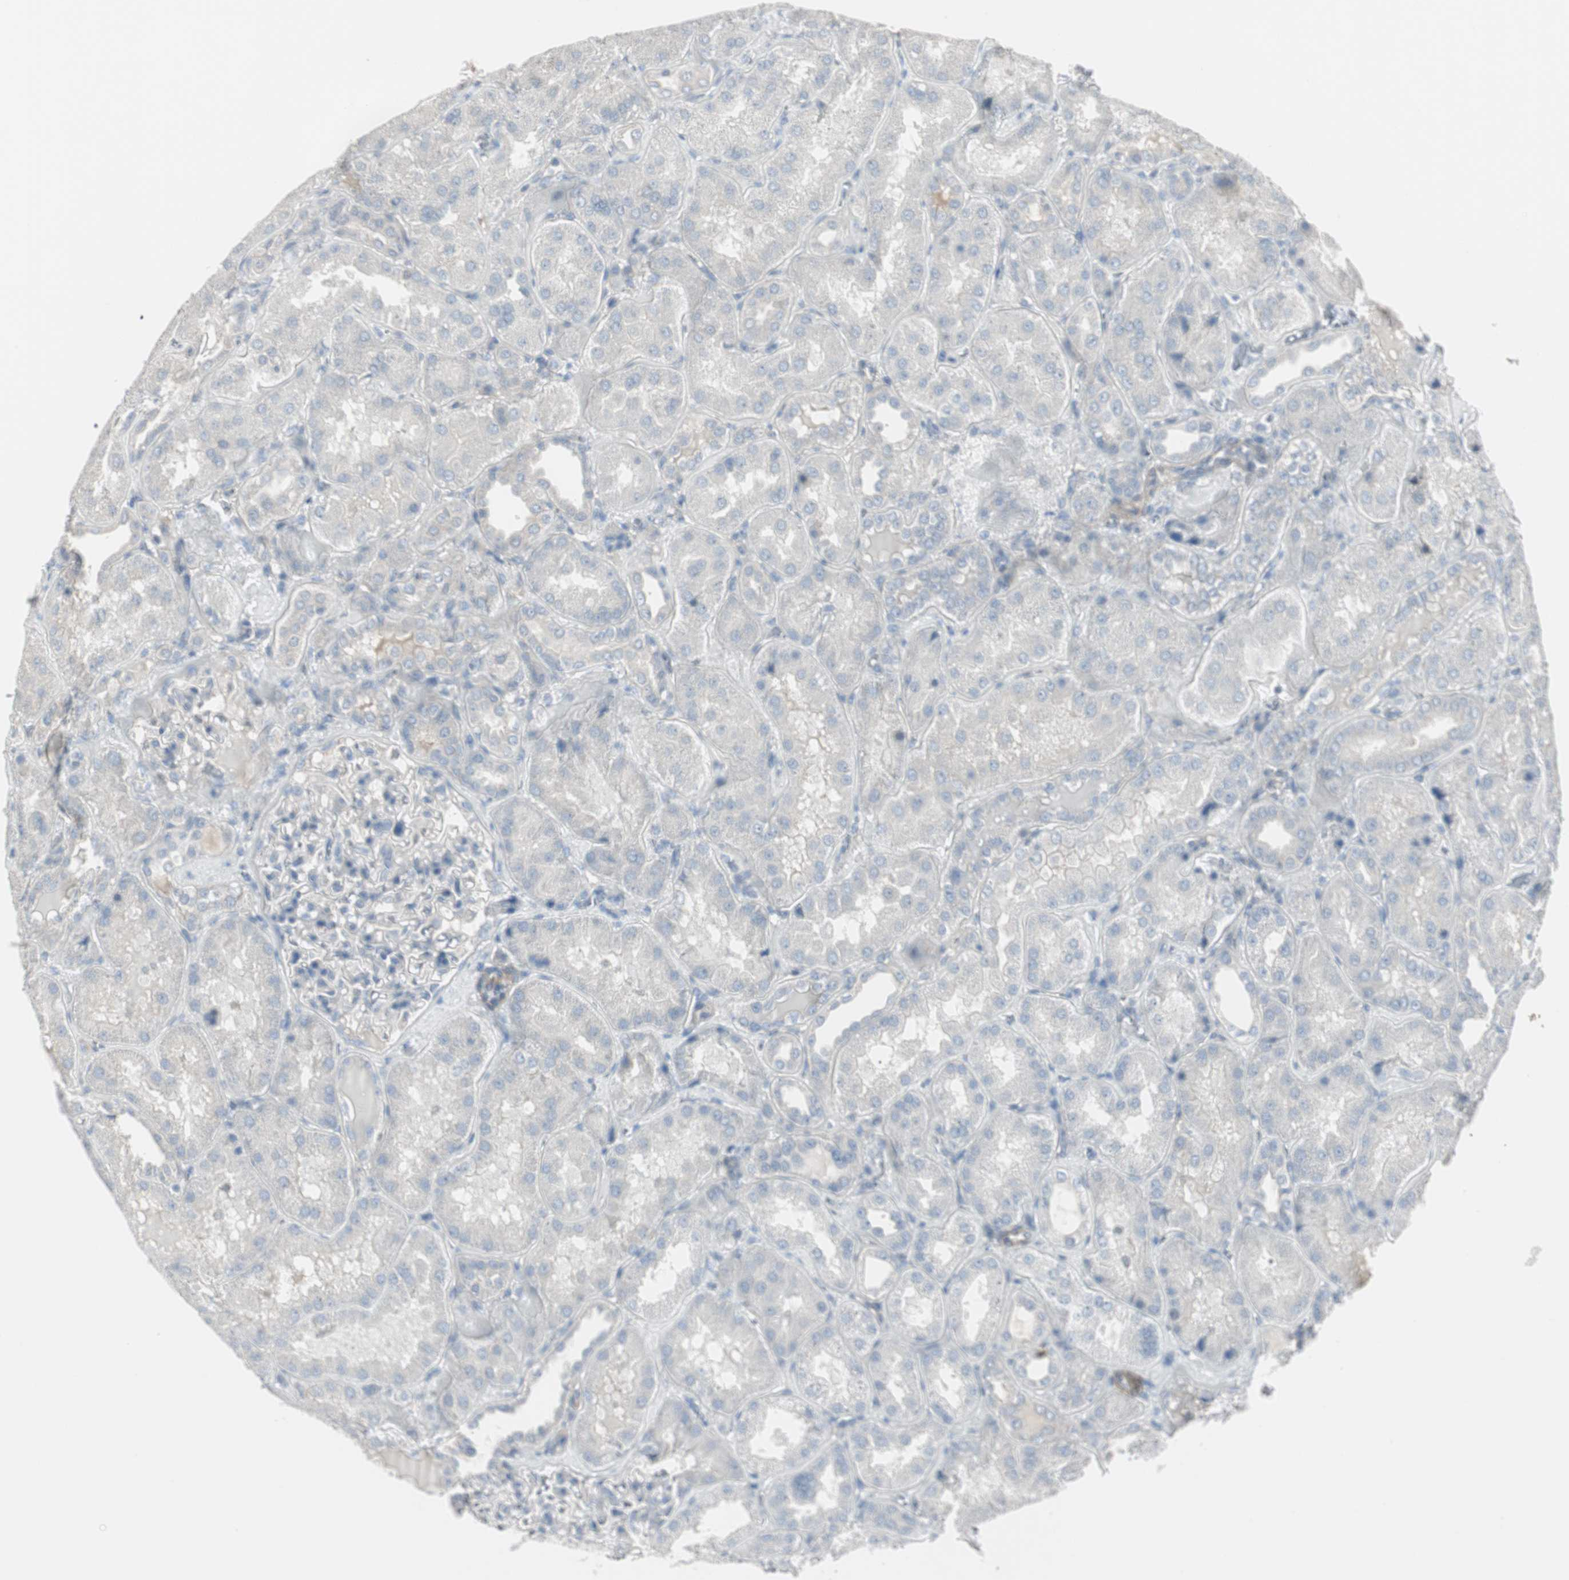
{"staining": {"intensity": "negative", "quantity": "none", "location": "none"}, "tissue": "kidney", "cell_type": "Cells in glomeruli", "image_type": "normal", "snomed": [{"axis": "morphology", "description": "Normal tissue, NOS"}, {"axis": "topography", "description": "Kidney"}], "caption": "IHC micrograph of normal kidney: kidney stained with DAB reveals no significant protein expression in cells in glomeruli.", "gene": "DMPK", "patient": {"sex": "female", "age": 56}}